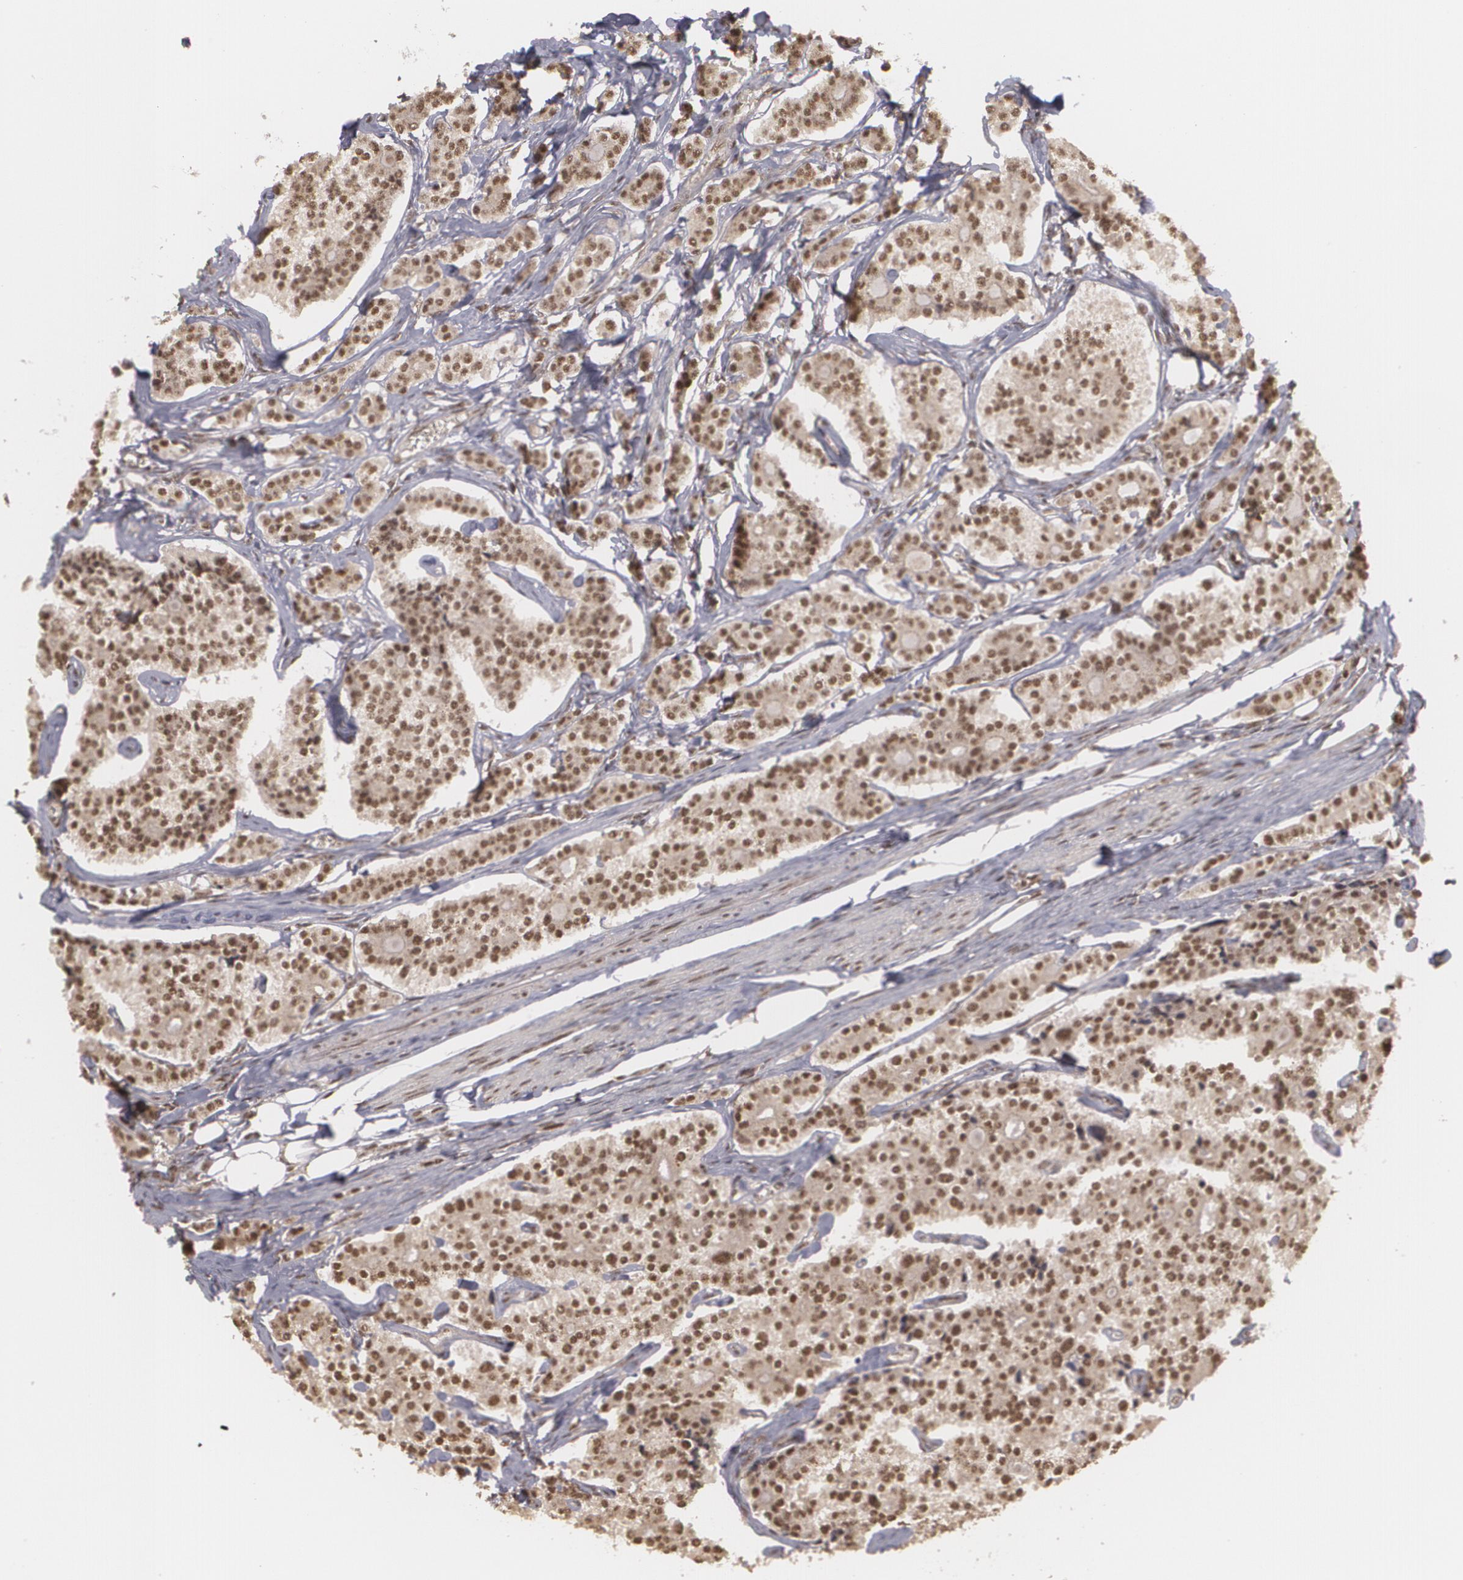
{"staining": {"intensity": "moderate", "quantity": ">75%", "location": "nuclear"}, "tissue": "carcinoid", "cell_type": "Tumor cells", "image_type": "cancer", "snomed": [{"axis": "morphology", "description": "Carcinoid, malignant, NOS"}, {"axis": "topography", "description": "Small intestine"}], "caption": "This micrograph reveals carcinoid stained with IHC to label a protein in brown. The nuclear of tumor cells show moderate positivity for the protein. Nuclei are counter-stained blue.", "gene": "RXRB", "patient": {"sex": "male", "age": 63}}